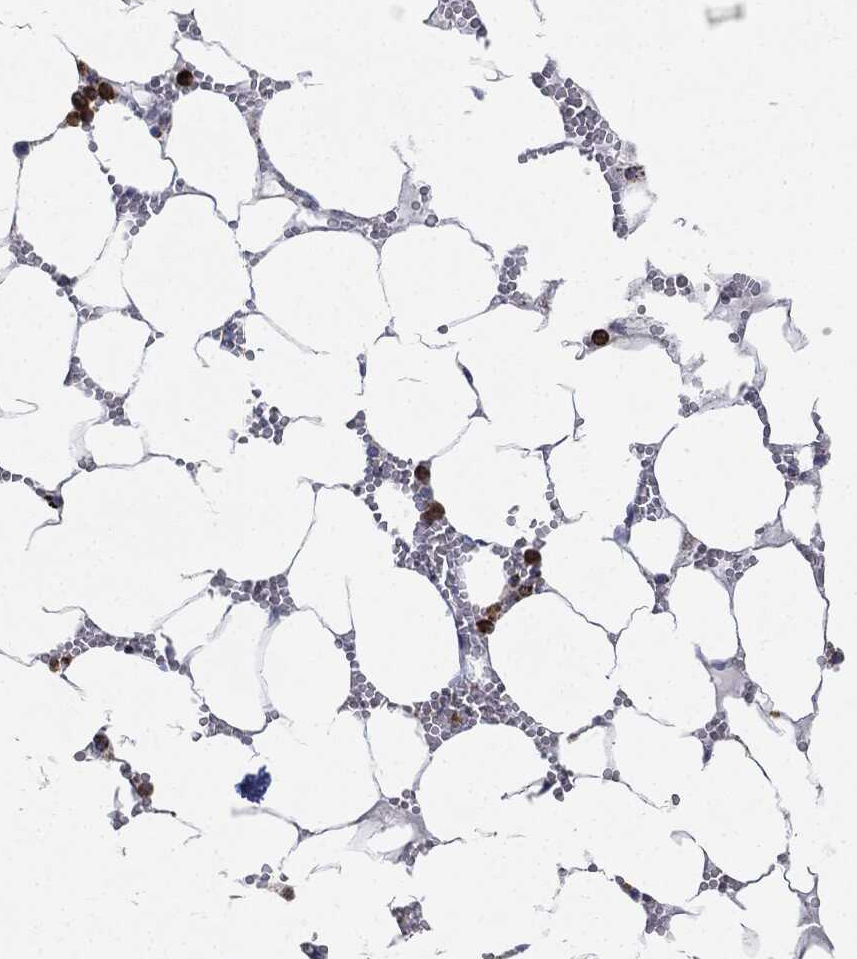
{"staining": {"intensity": "strong", "quantity": "<25%", "location": "cytoplasmic/membranous"}, "tissue": "bone marrow", "cell_type": "Hematopoietic cells", "image_type": "normal", "snomed": [{"axis": "morphology", "description": "Normal tissue, NOS"}, {"axis": "topography", "description": "Bone marrow"}], "caption": "Benign bone marrow displays strong cytoplasmic/membranous staining in about <25% of hematopoietic cells.", "gene": "CAPN15", "patient": {"sex": "female", "age": 64}}